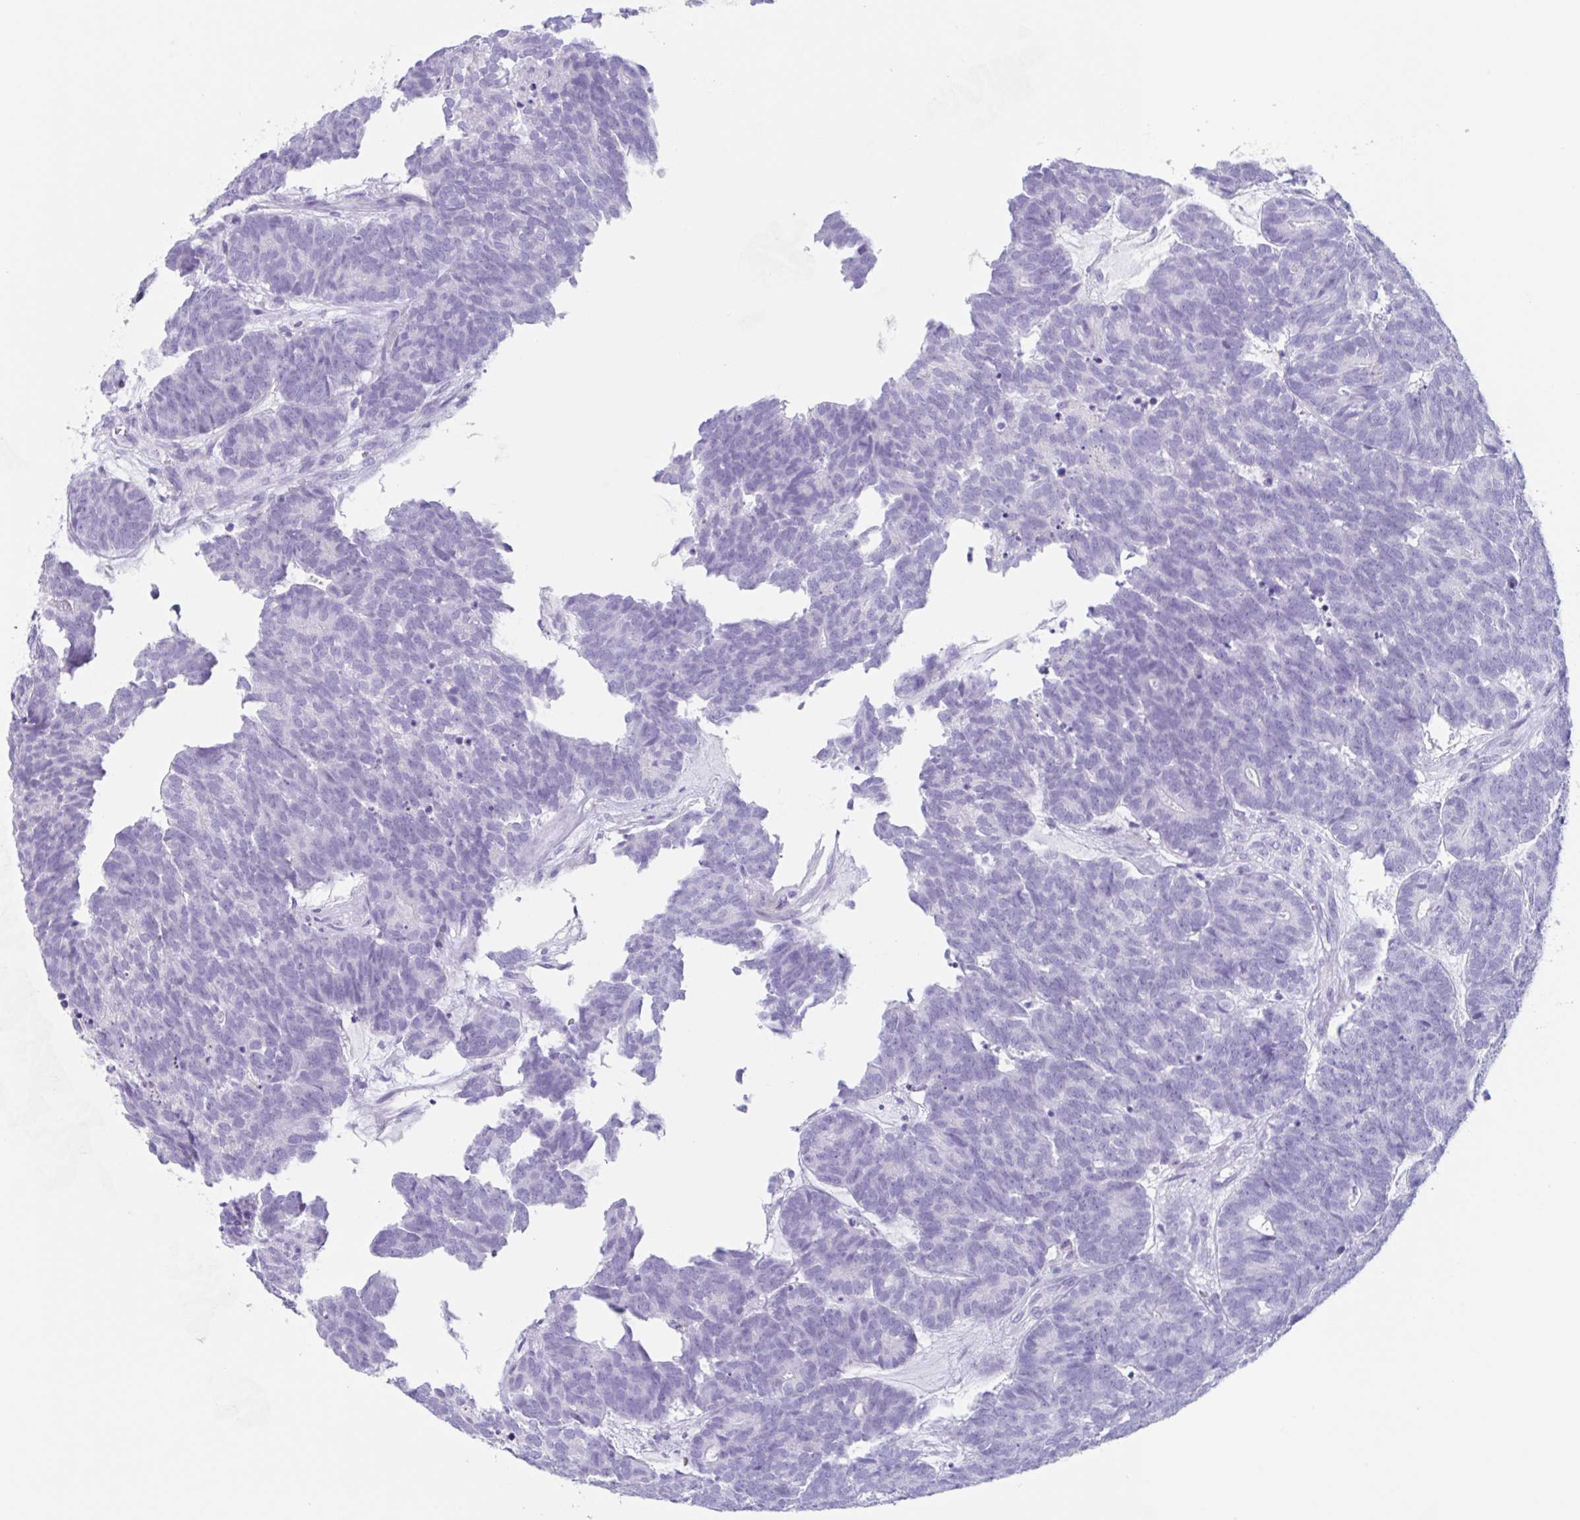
{"staining": {"intensity": "negative", "quantity": "none", "location": "none"}, "tissue": "head and neck cancer", "cell_type": "Tumor cells", "image_type": "cancer", "snomed": [{"axis": "morphology", "description": "Adenocarcinoma, NOS"}, {"axis": "topography", "description": "Head-Neck"}], "caption": "Histopathology image shows no significant protein positivity in tumor cells of head and neck adenocarcinoma.", "gene": "TAS2R41", "patient": {"sex": "female", "age": 81}}